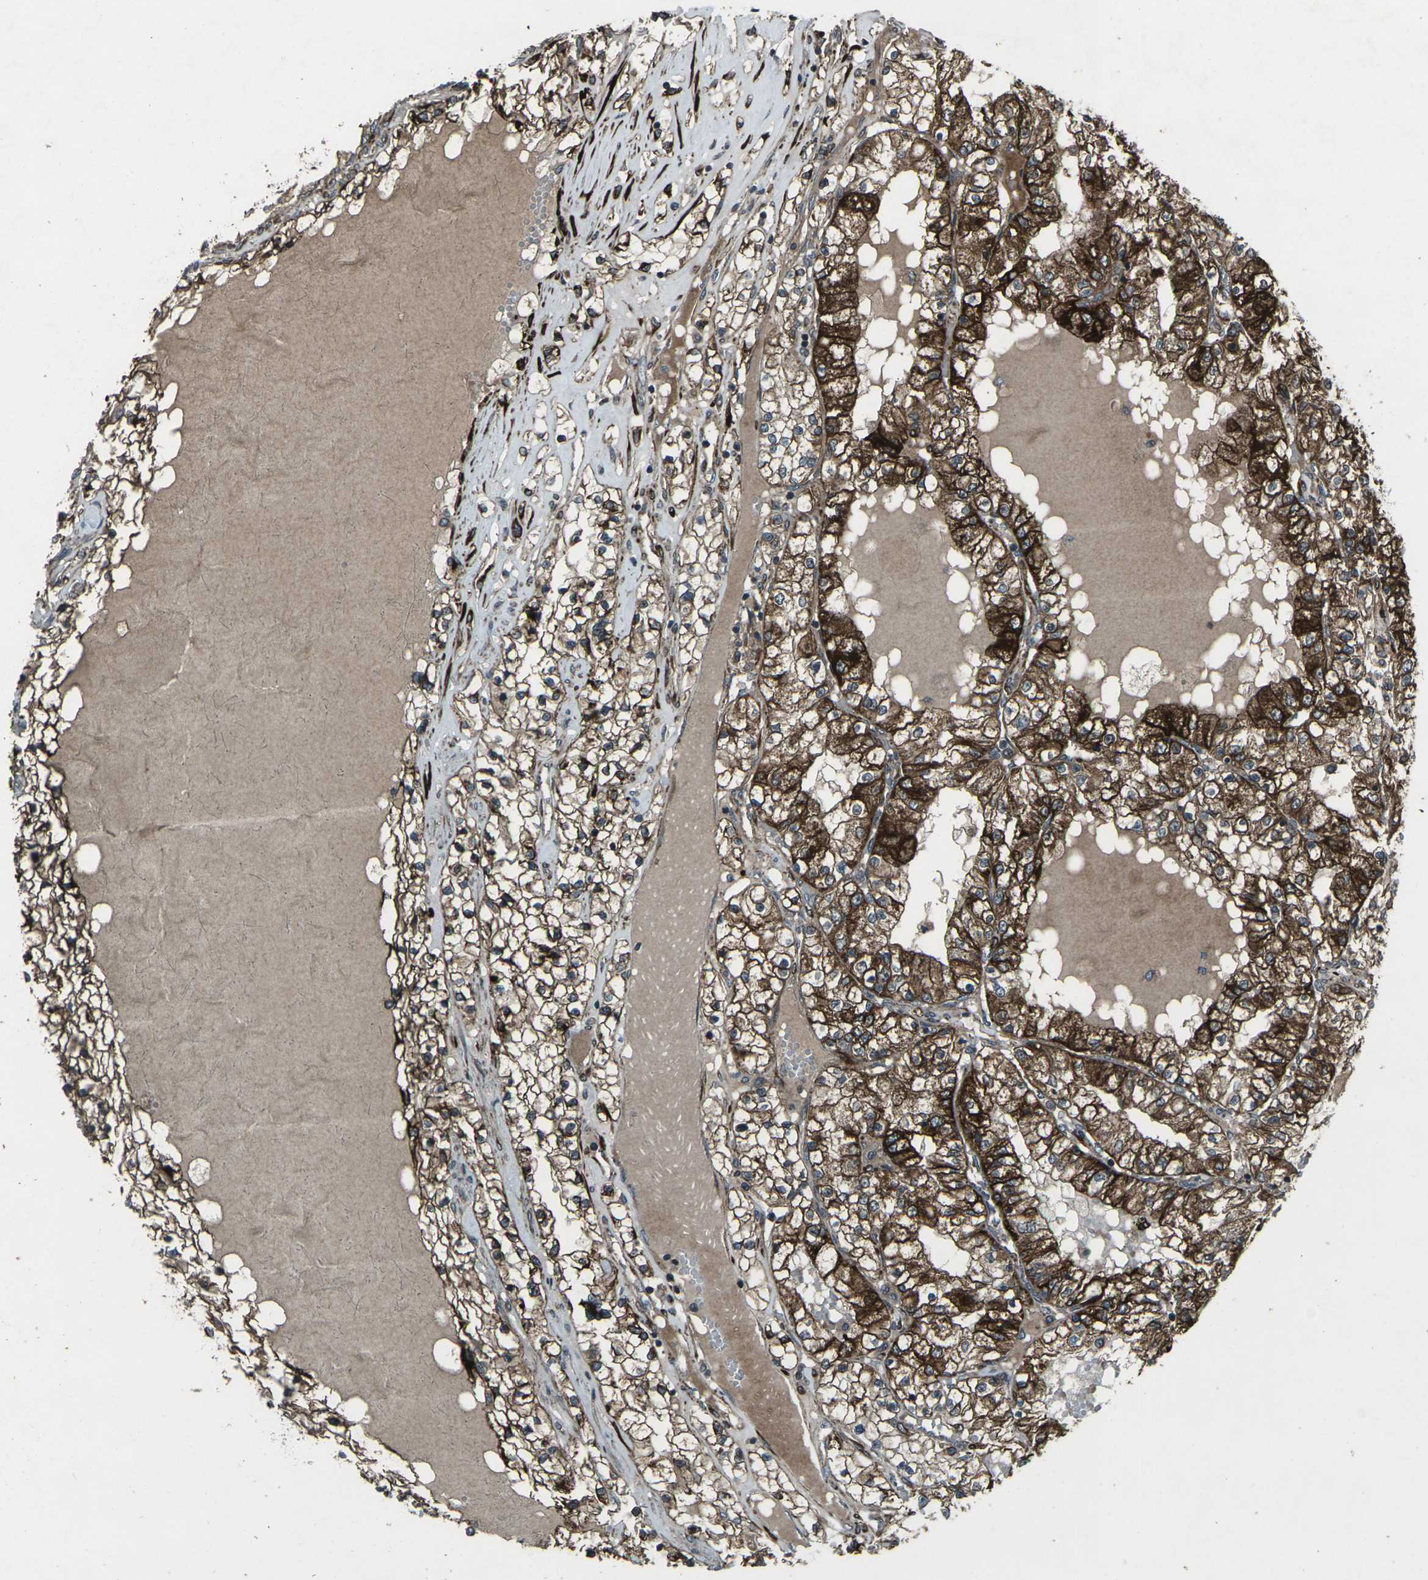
{"staining": {"intensity": "strong", "quantity": ">75%", "location": "cytoplasmic/membranous"}, "tissue": "renal cancer", "cell_type": "Tumor cells", "image_type": "cancer", "snomed": [{"axis": "morphology", "description": "Adenocarcinoma, NOS"}, {"axis": "topography", "description": "Kidney"}], "caption": "Strong cytoplasmic/membranous protein expression is appreciated in about >75% of tumor cells in renal adenocarcinoma. Ihc stains the protein of interest in brown and the nuclei are stained blue.", "gene": "LSMEM1", "patient": {"sex": "male", "age": 68}}